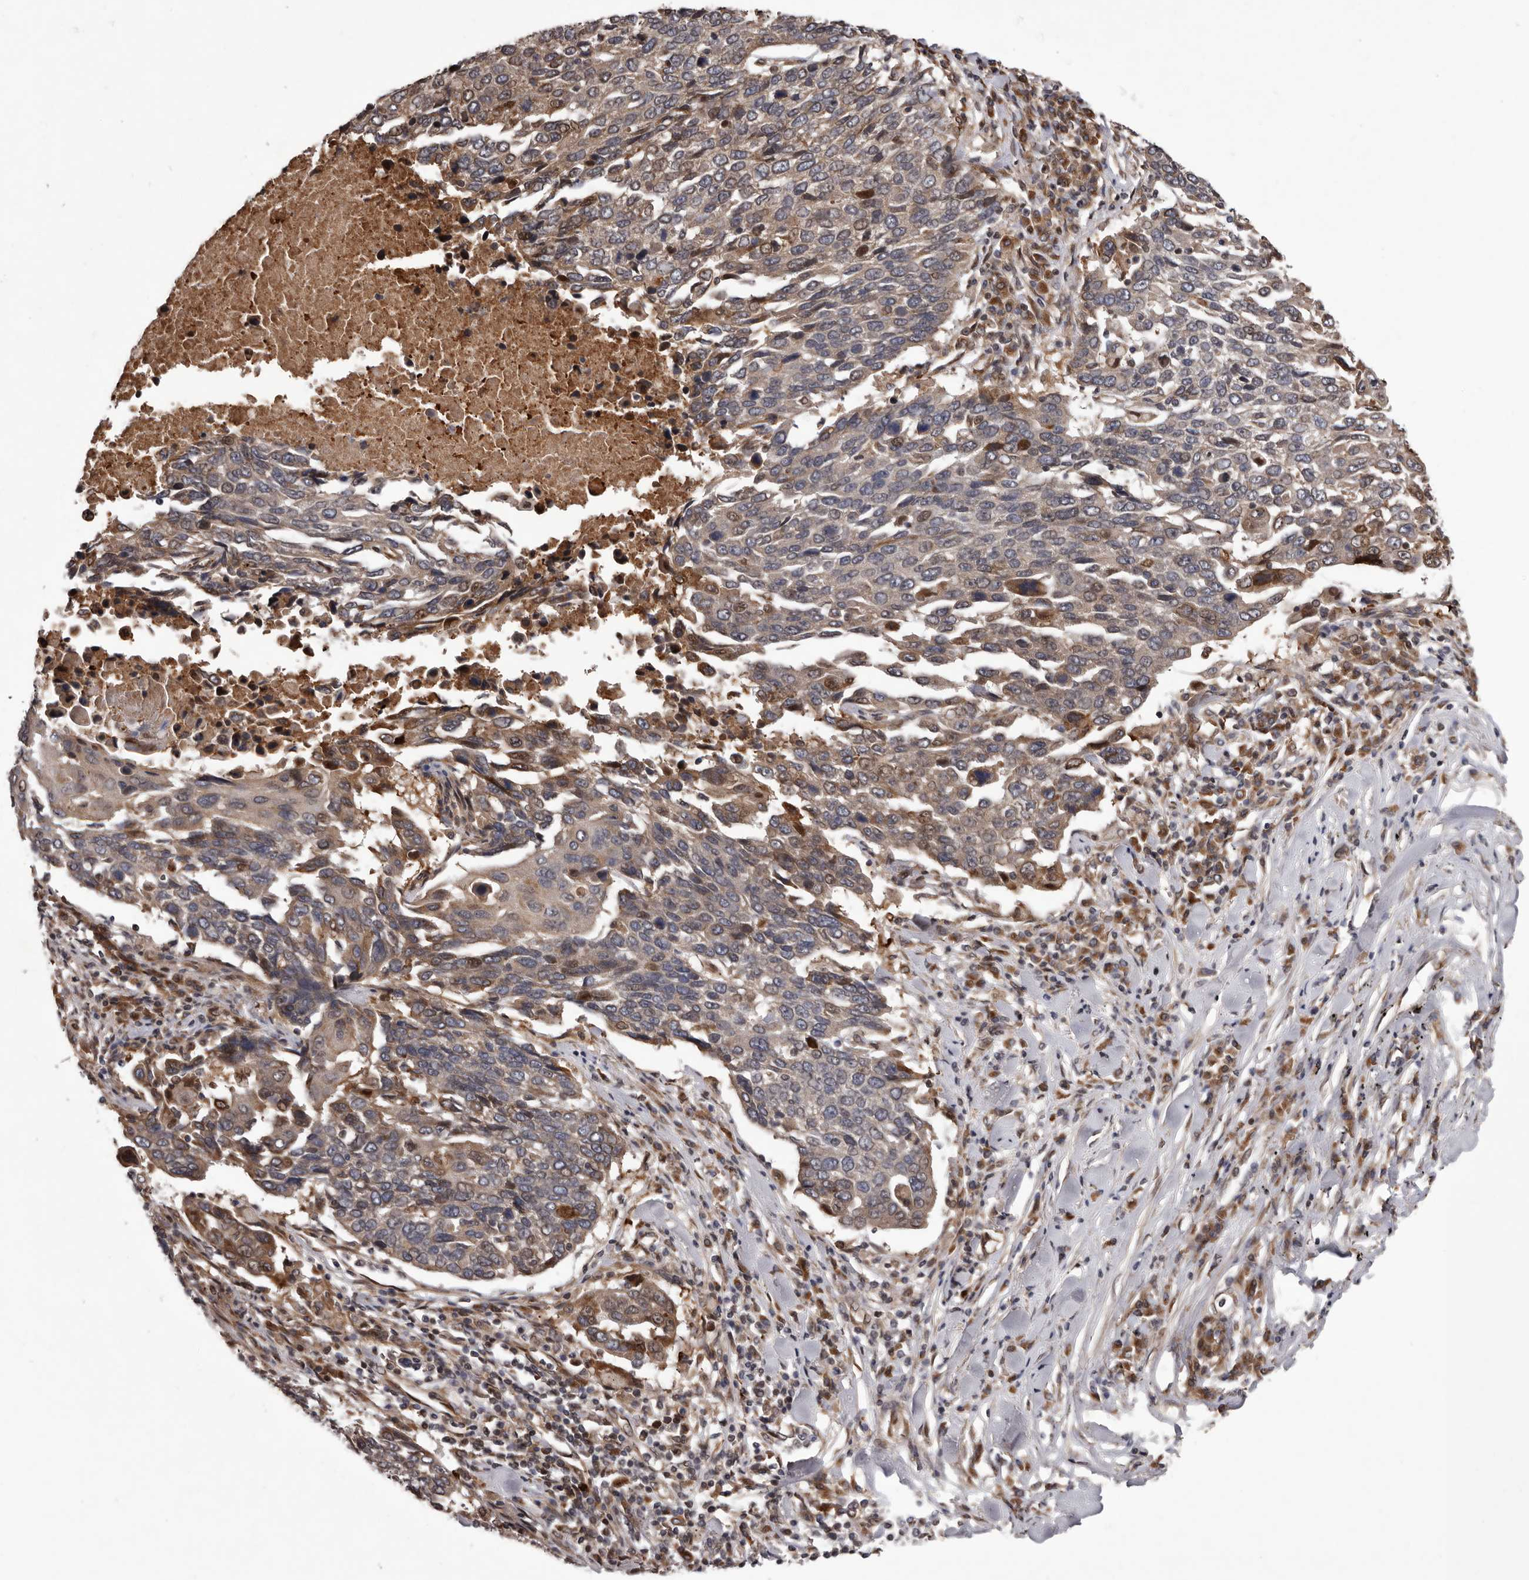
{"staining": {"intensity": "weak", "quantity": ">75%", "location": "cytoplasmic/membranous"}, "tissue": "lung cancer", "cell_type": "Tumor cells", "image_type": "cancer", "snomed": [{"axis": "morphology", "description": "Squamous cell carcinoma, NOS"}, {"axis": "topography", "description": "Lung"}], "caption": "IHC (DAB) staining of human lung squamous cell carcinoma reveals weak cytoplasmic/membranous protein positivity in about >75% of tumor cells. (Stains: DAB in brown, nuclei in blue, Microscopy: brightfield microscopy at high magnification).", "gene": "GADD45B", "patient": {"sex": "male", "age": 66}}